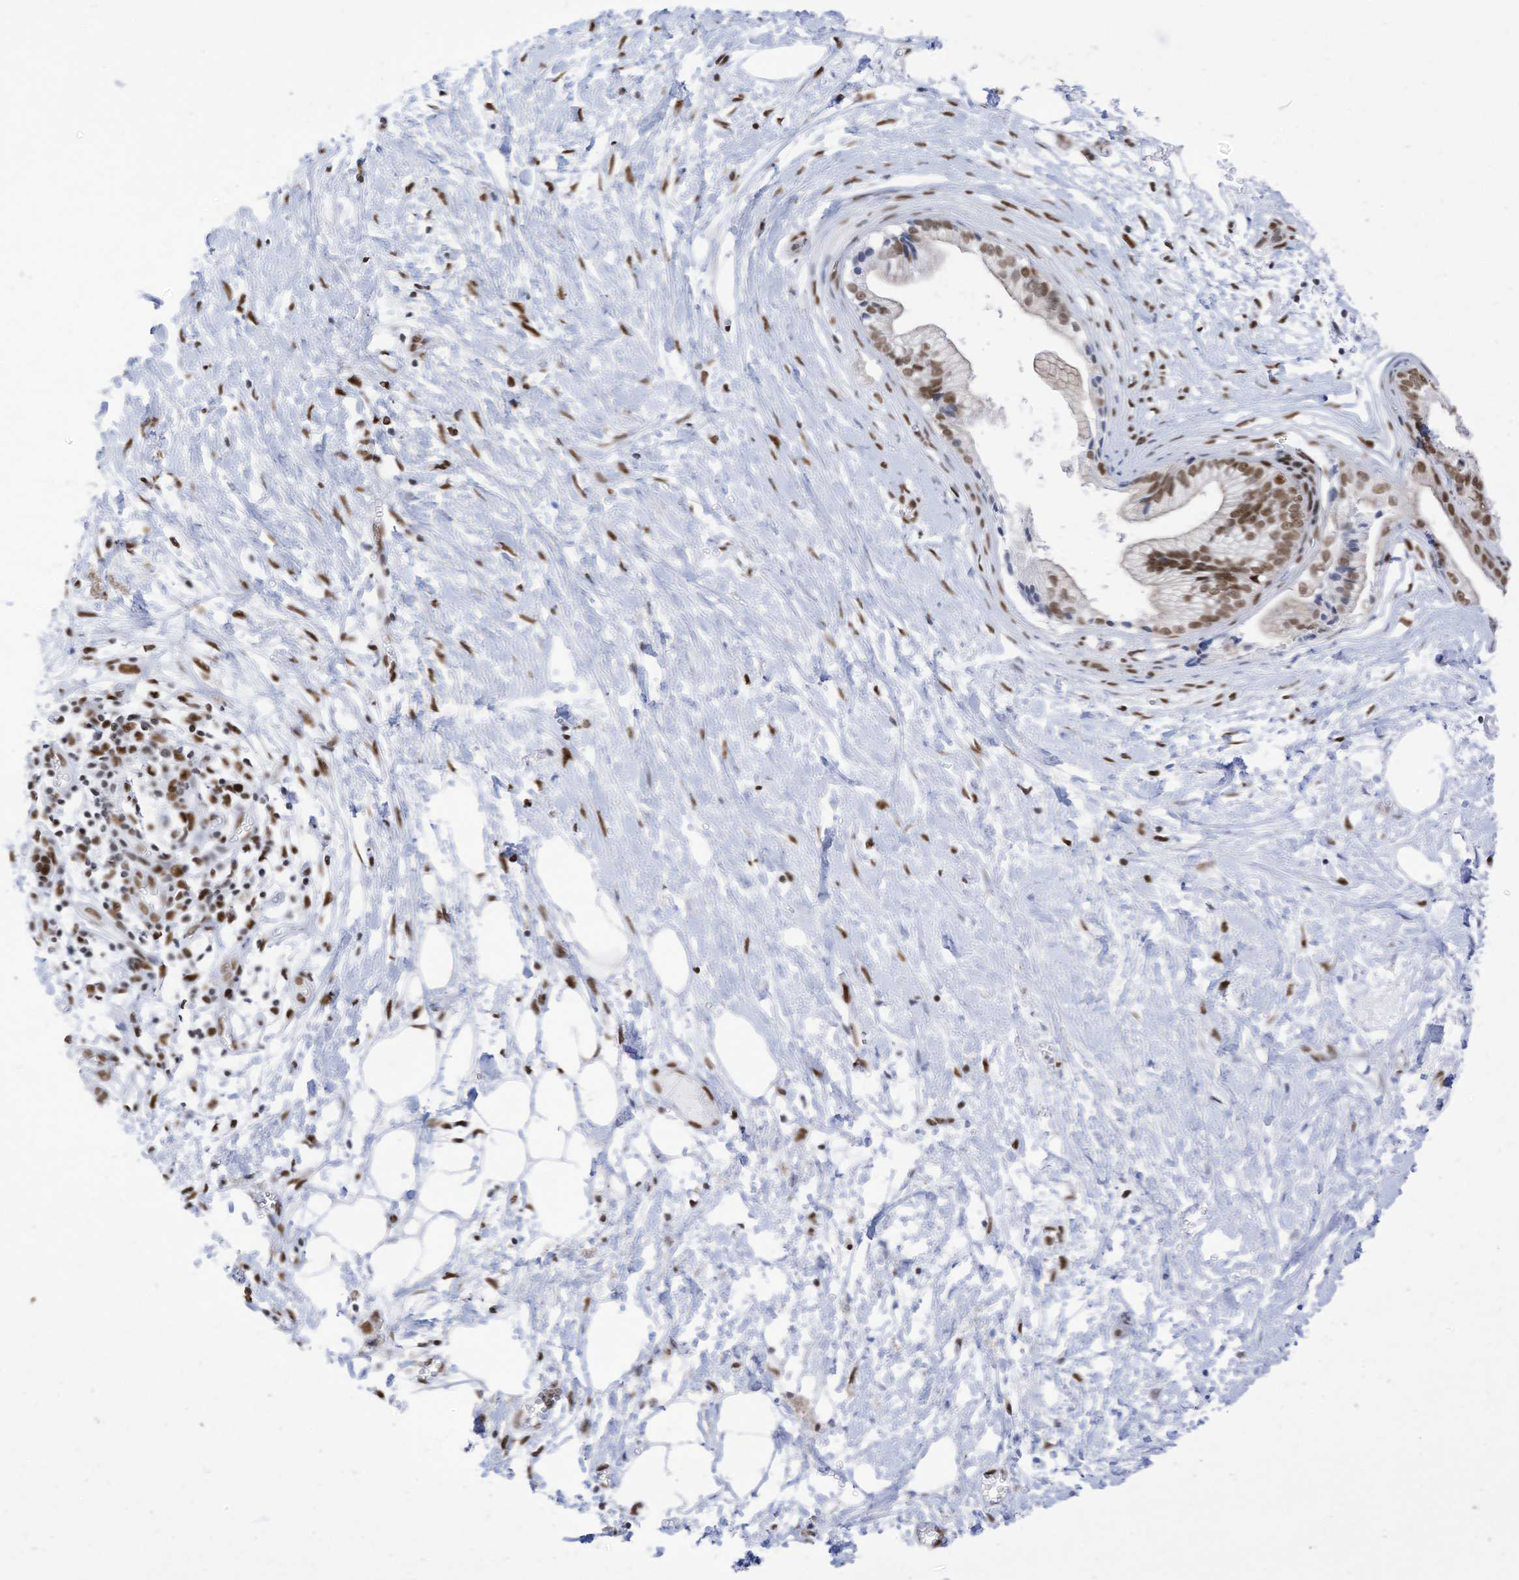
{"staining": {"intensity": "moderate", "quantity": ">75%", "location": "nuclear"}, "tissue": "pancreatic cancer", "cell_type": "Tumor cells", "image_type": "cancer", "snomed": [{"axis": "morphology", "description": "Adenocarcinoma, NOS"}, {"axis": "topography", "description": "Pancreas"}], "caption": "A high-resolution image shows immunohistochemistry (IHC) staining of pancreatic cancer, which demonstrates moderate nuclear positivity in approximately >75% of tumor cells.", "gene": "KHSRP", "patient": {"sex": "male", "age": 68}}